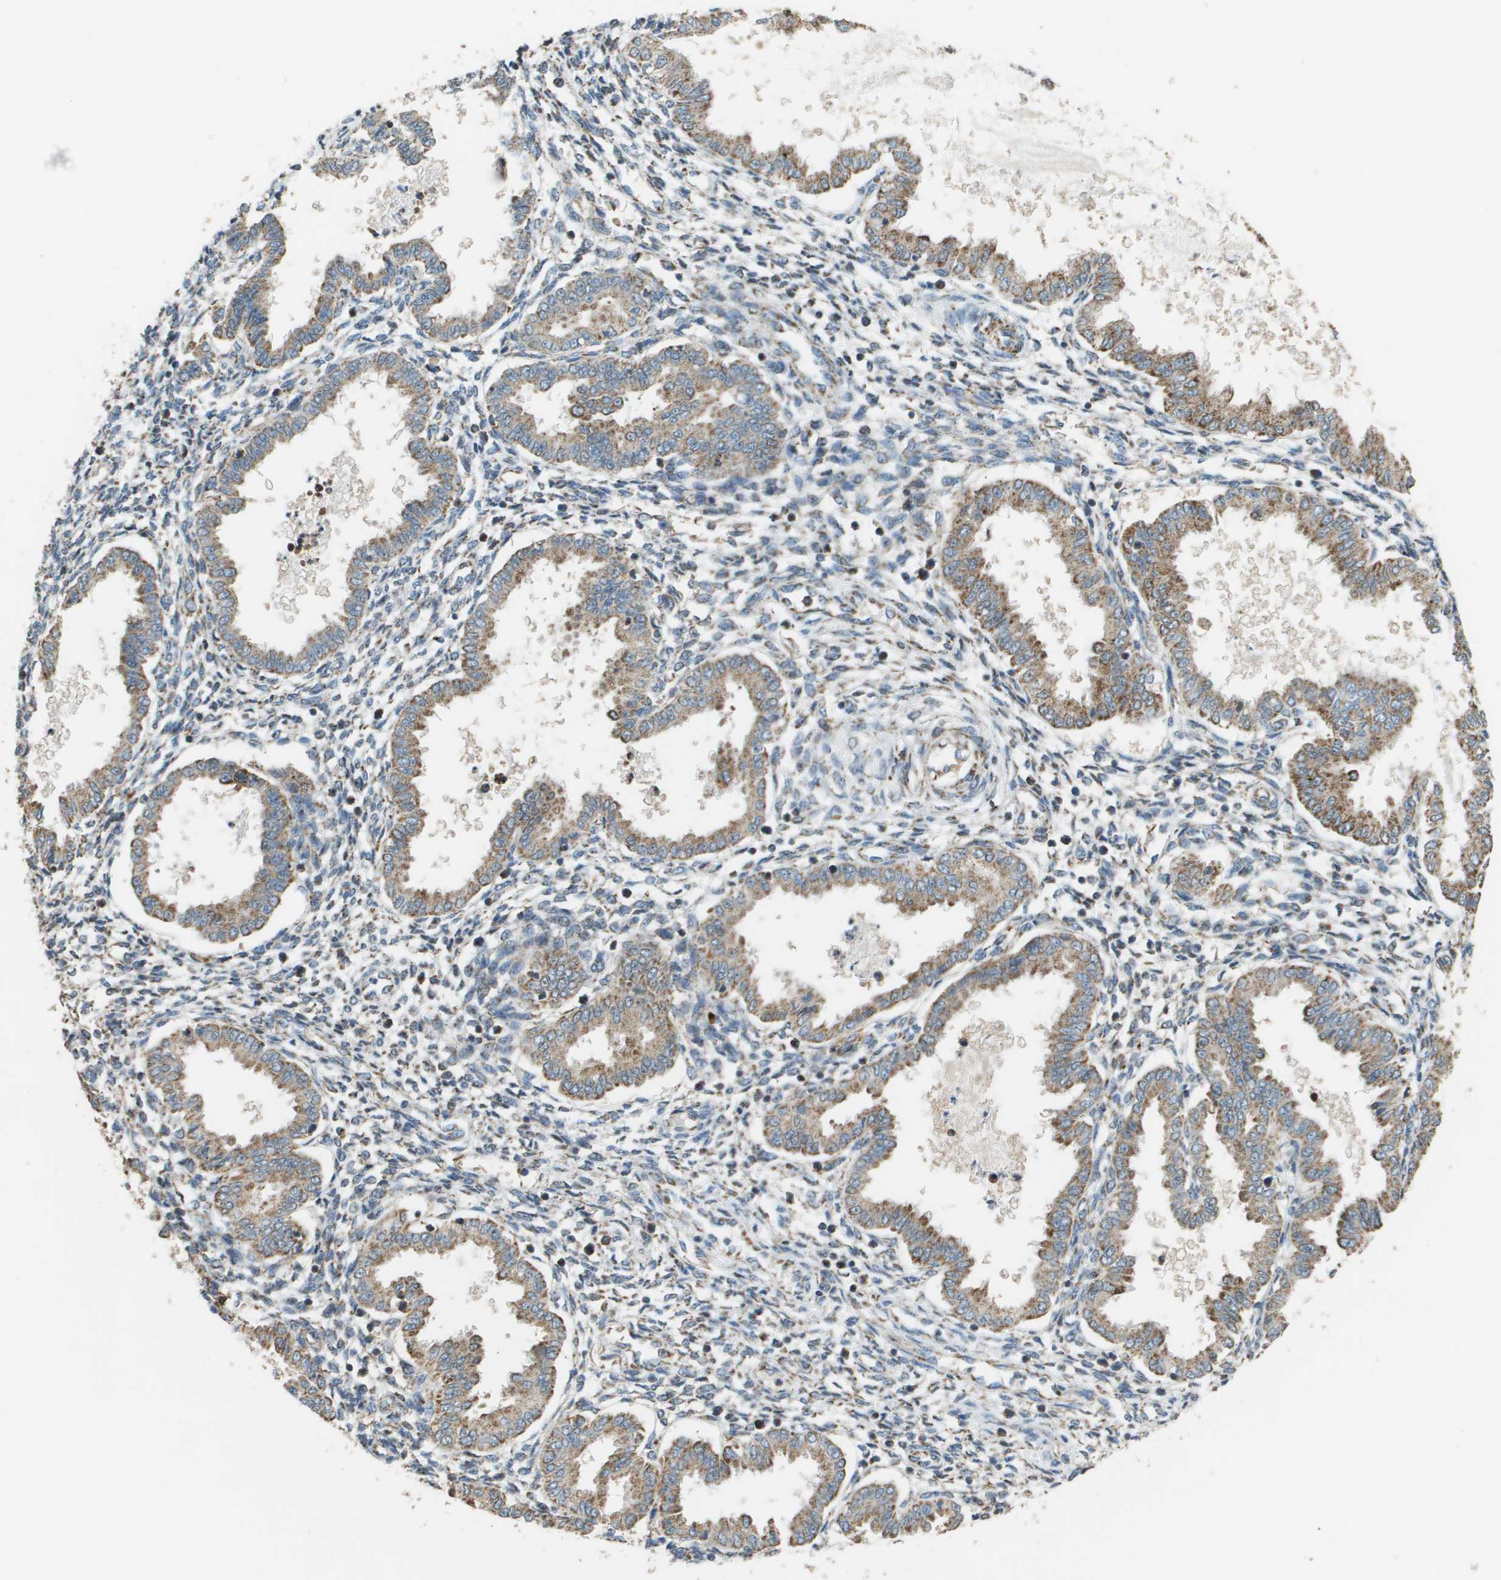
{"staining": {"intensity": "weak", "quantity": "<25%", "location": "cytoplasmic/membranous"}, "tissue": "endometrium", "cell_type": "Cells in endometrial stroma", "image_type": "normal", "snomed": [{"axis": "morphology", "description": "Normal tissue, NOS"}, {"axis": "topography", "description": "Endometrium"}], "caption": "This micrograph is of normal endometrium stained with immunohistochemistry (IHC) to label a protein in brown with the nuclei are counter-stained blue. There is no expression in cells in endometrial stroma.", "gene": "FH", "patient": {"sex": "female", "age": 33}}